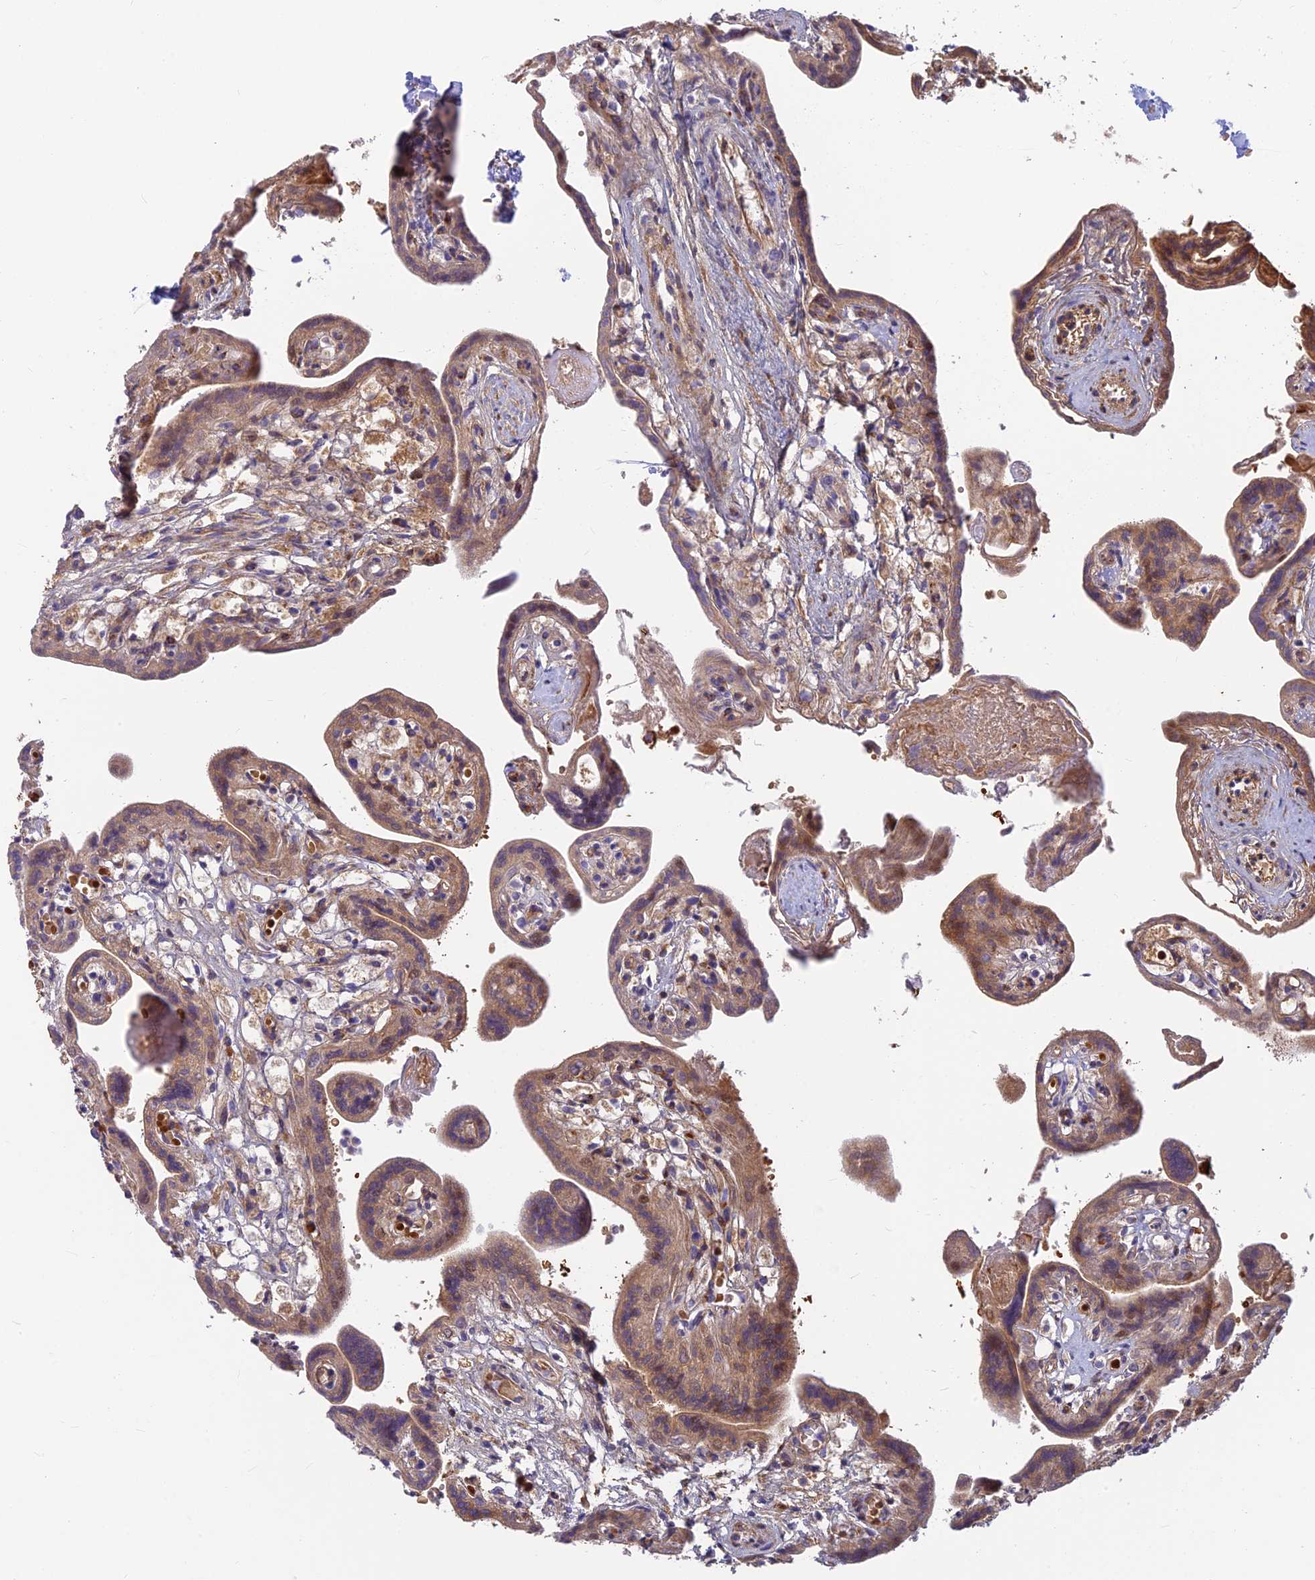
{"staining": {"intensity": "moderate", "quantity": "25%-75%", "location": "cytoplasmic/membranous"}, "tissue": "placenta", "cell_type": "Trophoblastic cells", "image_type": "normal", "snomed": [{"axis": "morphology", "description": "Normal tissue, NOS"}, {"axis": "topography", "description": "Placenta"}], "caption": "Immunohistochemical staining of normal human placenta displays 25%-75% levels of moderate cytoplasmic/membranous protein expression in approximately 25%-75% of trophoblastic cells. (DAB (3,3'-diaminobenzidine) = brown stain, brightfield microscopy at high magnification).", "gene": "UFSP2", "patient": {"sex": "female", "age": 37}}